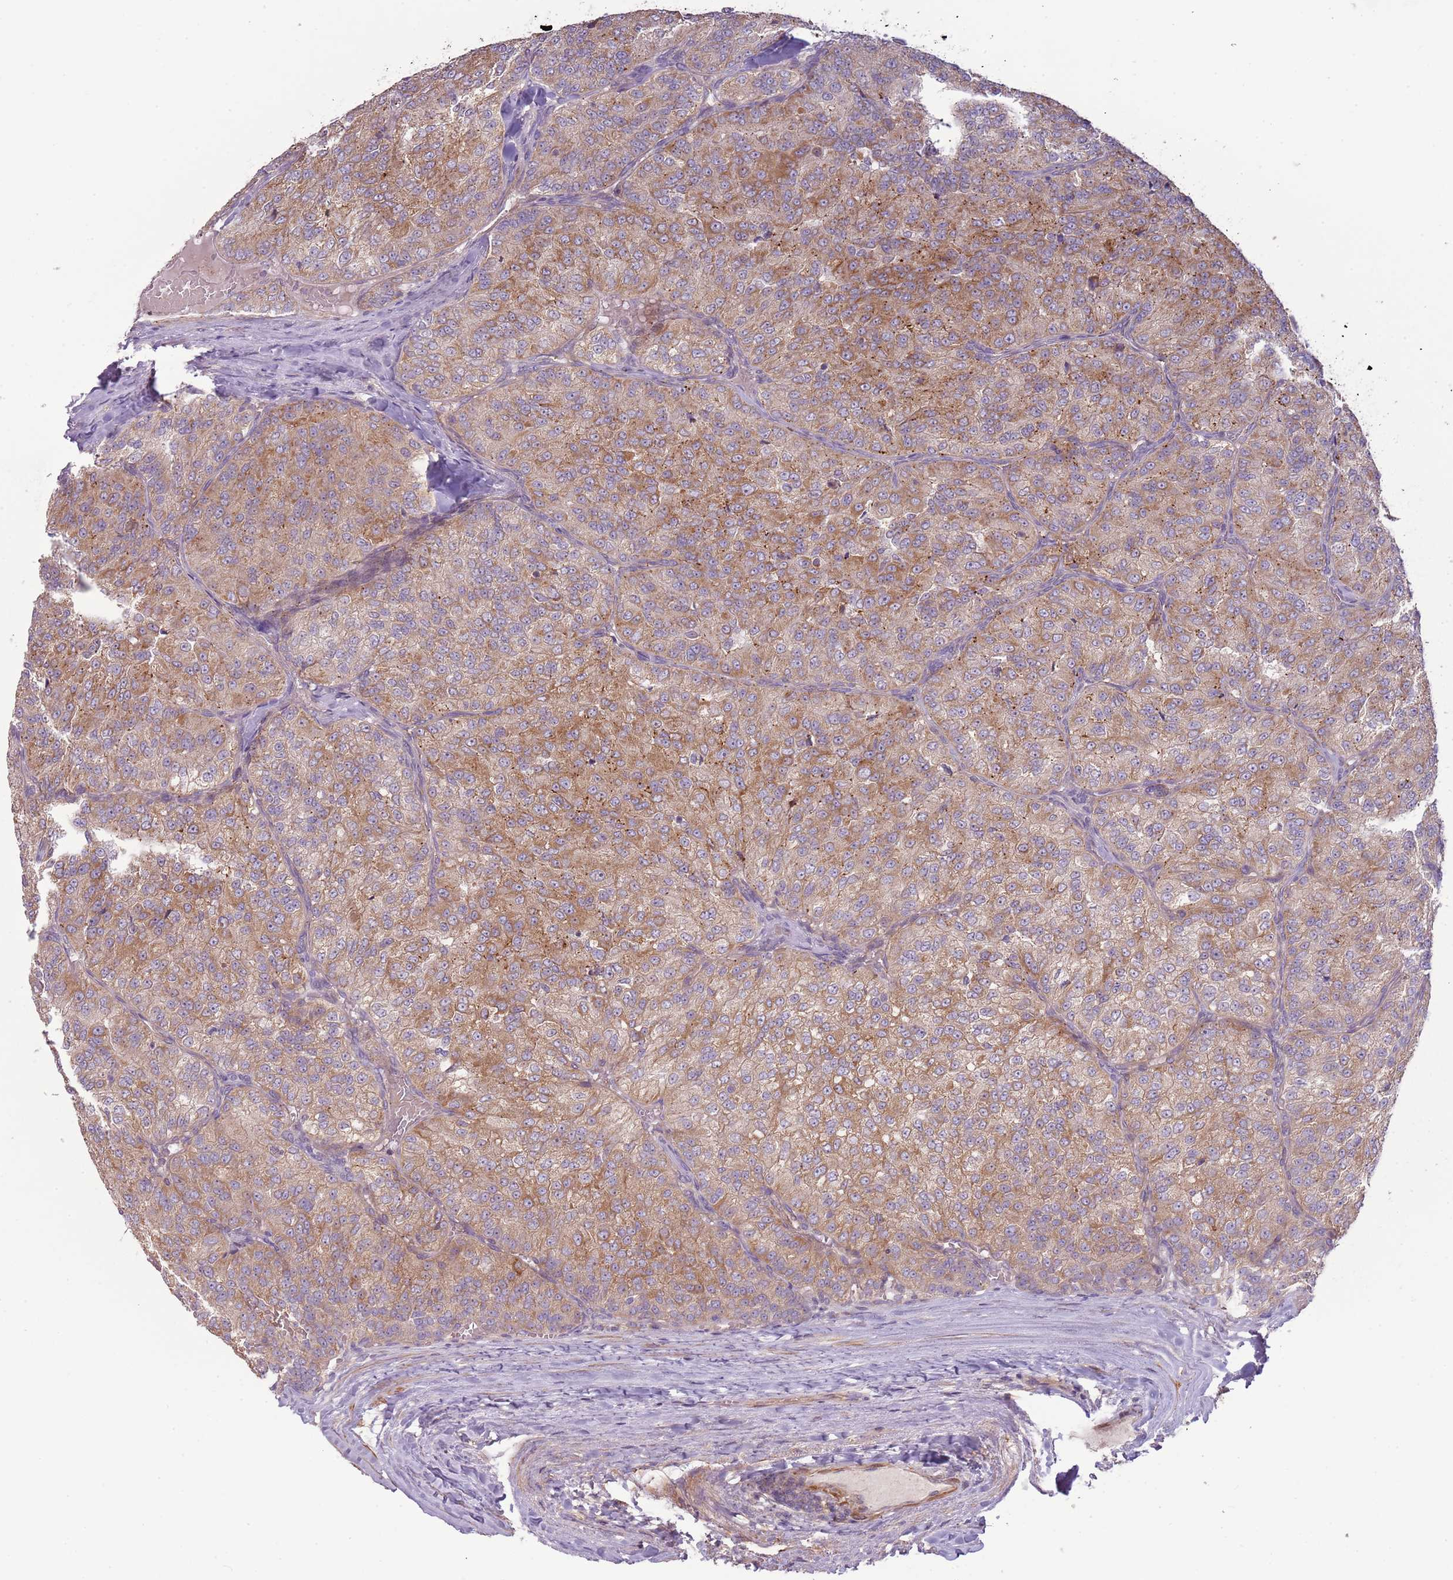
{"staining": {"intensity": "moderate", "quantity": ">75%", "location": "cytoplasmic/membranous"}, "tissue": "renal cancer", "cell_type": "Tumor cells", "image_type": "cancer", "snomed": [{"axis": "morphology", "description": "Adenocarcinoma, NOS"}, {"axis": "topography", "description": "Kidney"}], "caption": "Moderate cytoplasmic/membranous staining is identified in approximately >75% of tumor cells in renal adenocarcinoma.", "gene": "DTD2", "patient": {"sex": "female", "age": 63}}